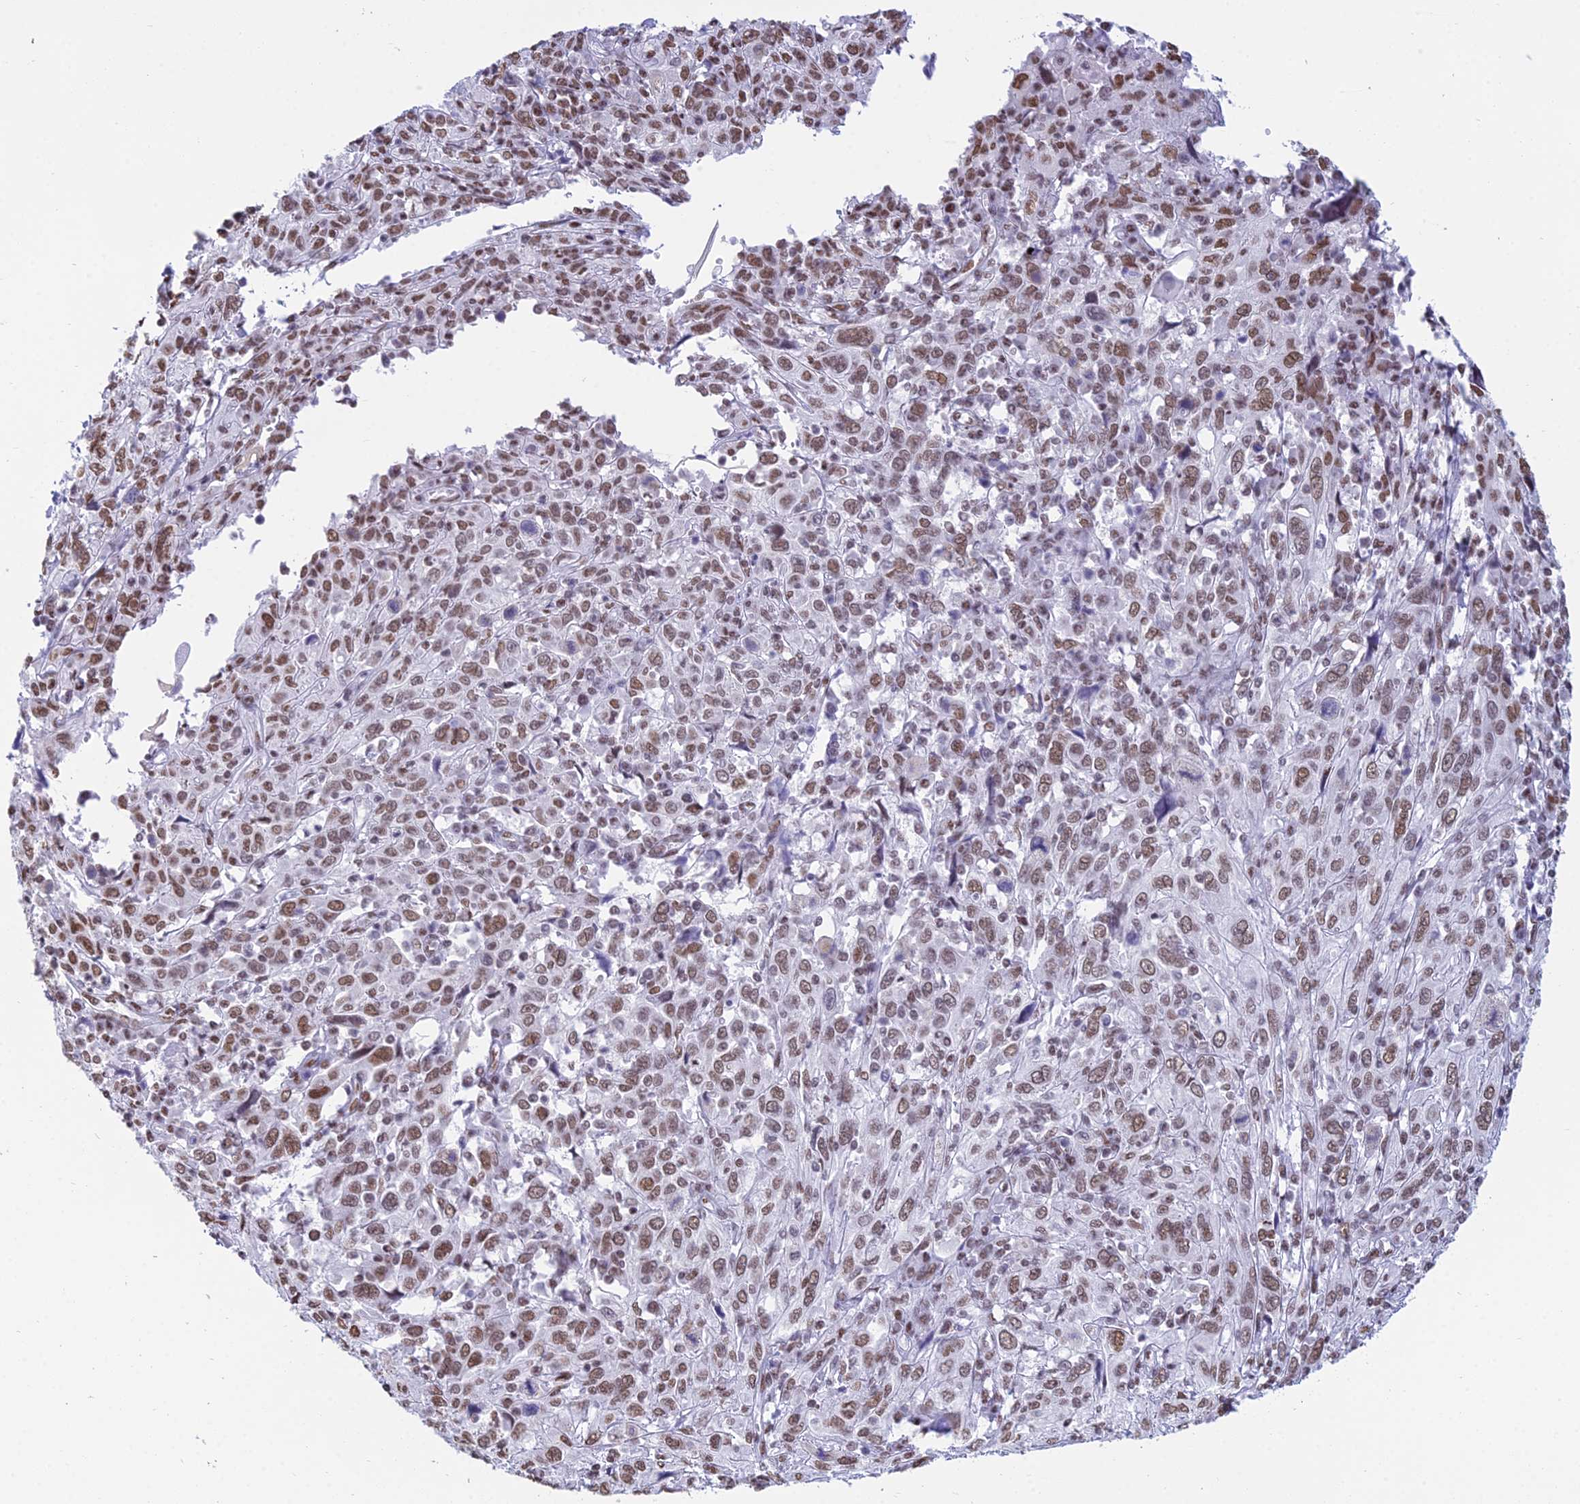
{"staining": {"intensity": "moderate", "quantity": ">75%", "location": "nuclear"}, "tissue": "cervical cancer", "cell_type": "Tumor cells", "image_type": "cancer", "snomed": [{"axis": "morphology", "description": "Squamous cell carcinoma, NOS"}, {"axis": "topography", "description": "Cervix"}], "caption": "A brown stain highlights moderate nuclear staining of a protein in squamous cell carcinoma (cervical) tumor cells.", "gene": "CDC26", "patient": {"sex": "female", "age": 46}}